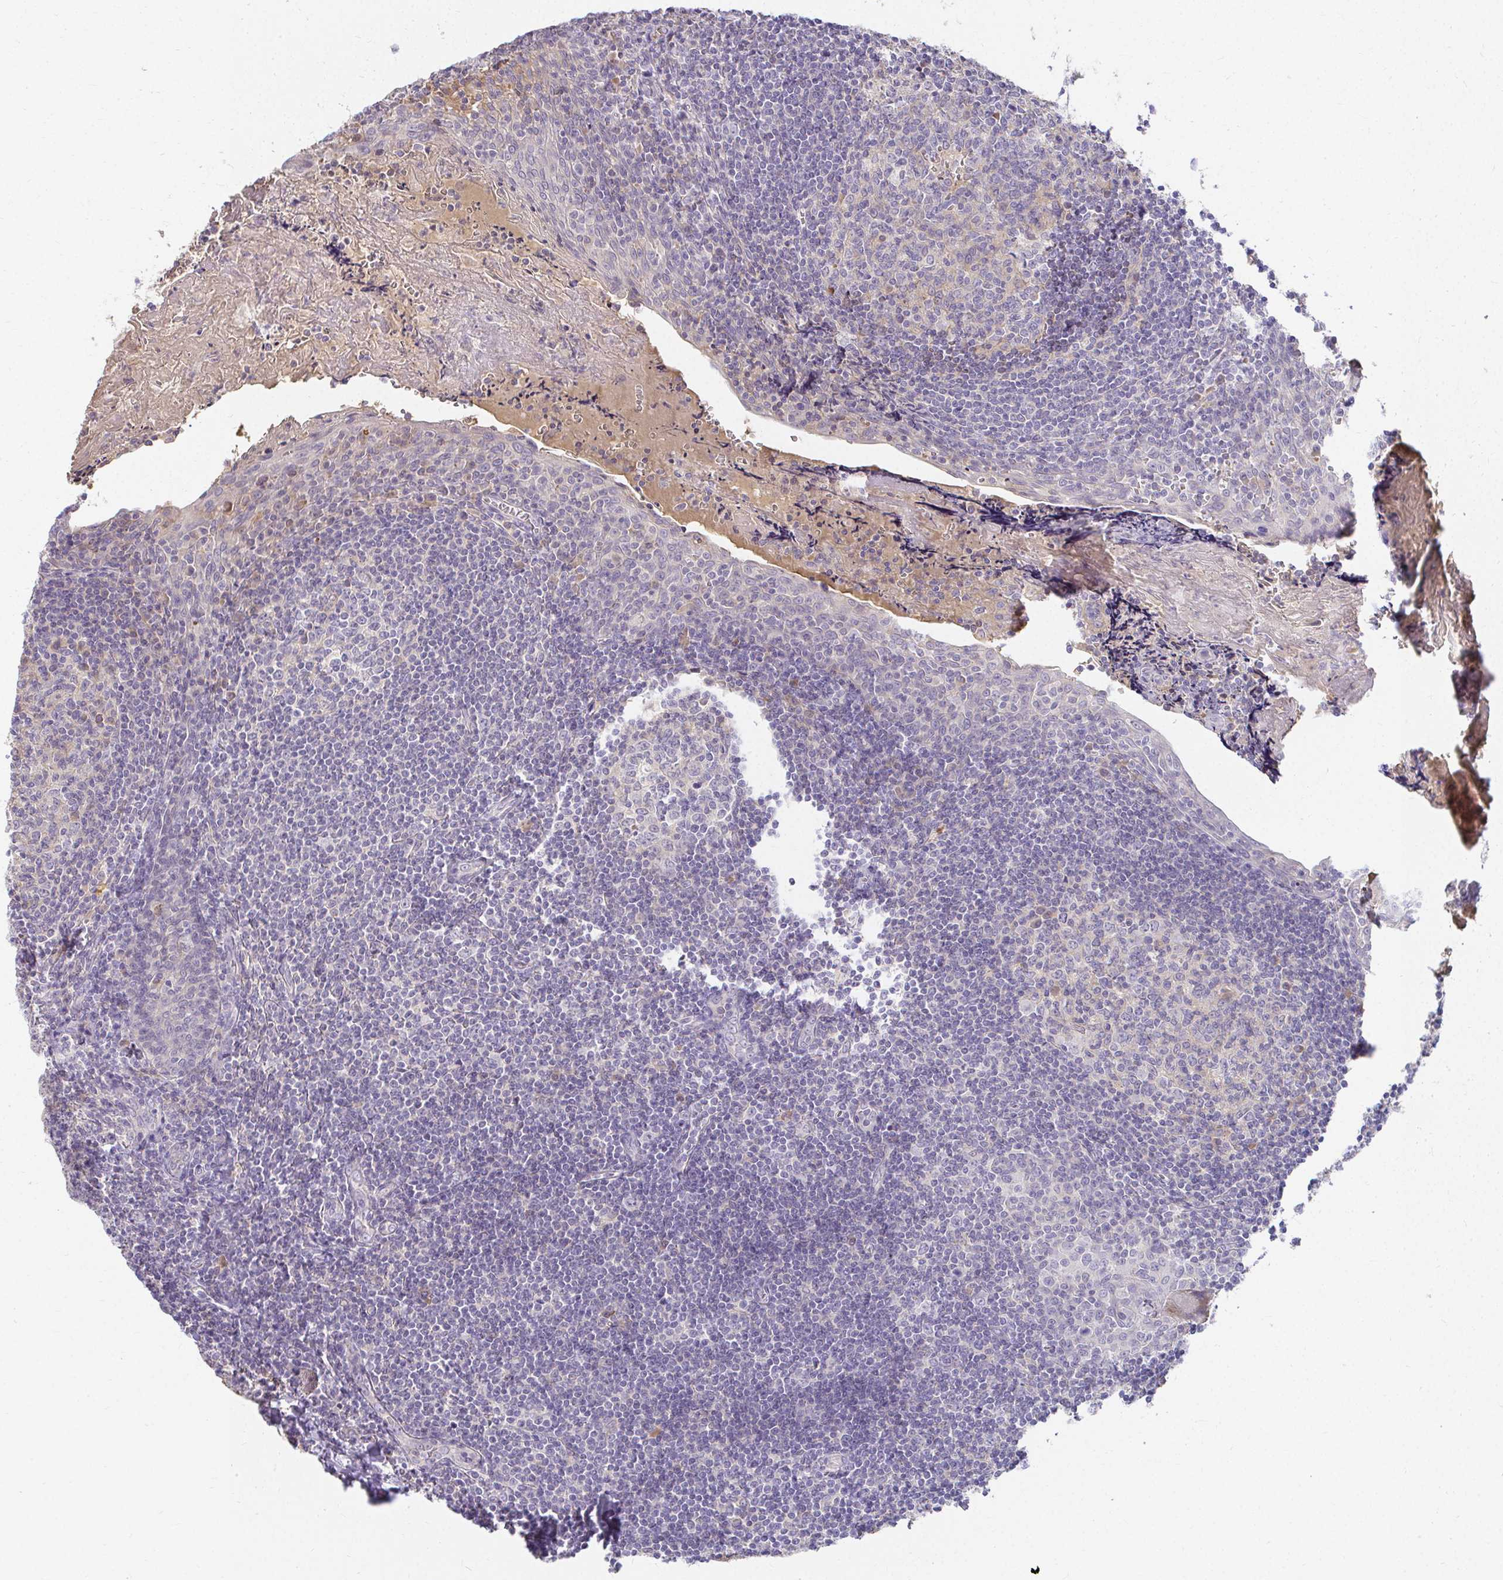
{"staining": {"intensity": "negative", "quantity": "none", "location": "none"}, "tissue": "tonsil", "cell_type": "Germinal center cells", "image_type": "normal", "snomed": [{"axis": "morphology", "description": "Normal tissue, NOS"}, {"axis": "morphology", "description": "Inflammation, NOS"}, {"axis": "topography", "description": "Tonsil"}], "caption": "Benign tonsil was stained to show a protein in brown. There is no significant expression in germinal center cells. The staining was performed using DAB (3,3'-diaminobenzidine) to visualize the protein expression in brown, while the nuclei were stained in blue with hematoxylin (Magnification: 20x).", "gene": "LOXL4", "patient": {"sex": "female", "age": 31}}